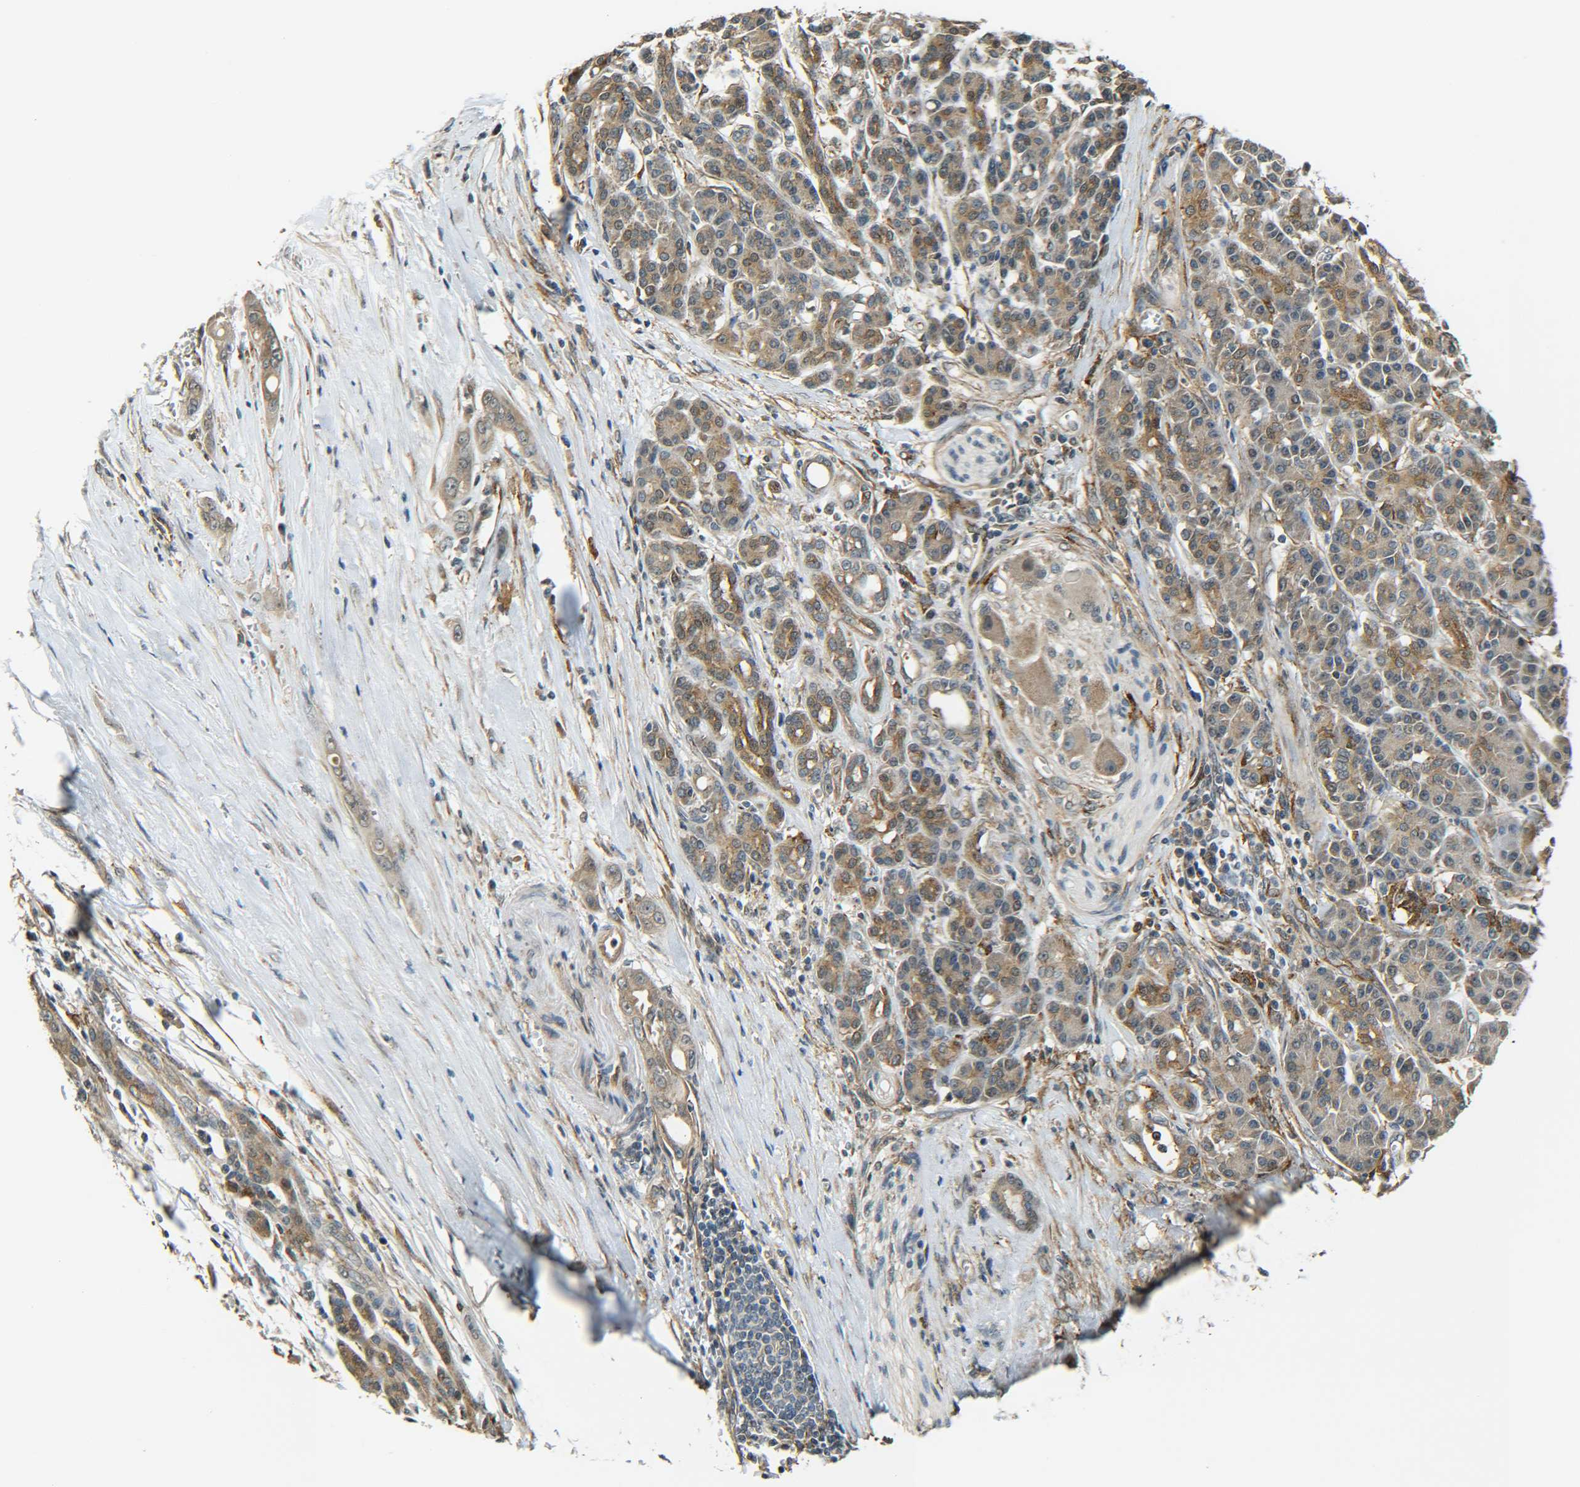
{"staining": {"intensity": "moderate", "quantity": ">75%", "location": "cytoplasmic/membranous"}, "tissue": "pancreatic cancer", "cell_type": "Tumor cells", "image_type": "cancer", "snomed": [{"axis": "morphology", "description": "Adenocarcinoma, NOS"}, {"axis": "topography", "description": "Pancreas"}], "caption": "Immunohistochemical staining of adenocarcinoma (pancreatic) displays moderate cytoplasmic/membranous protein staining in about >75% of tumor cells. (brown staining indicates protein expression, while blue staining denotes nuclei).", "gene": "DAB2", "patient": {"sex": "male", "age": 59}}